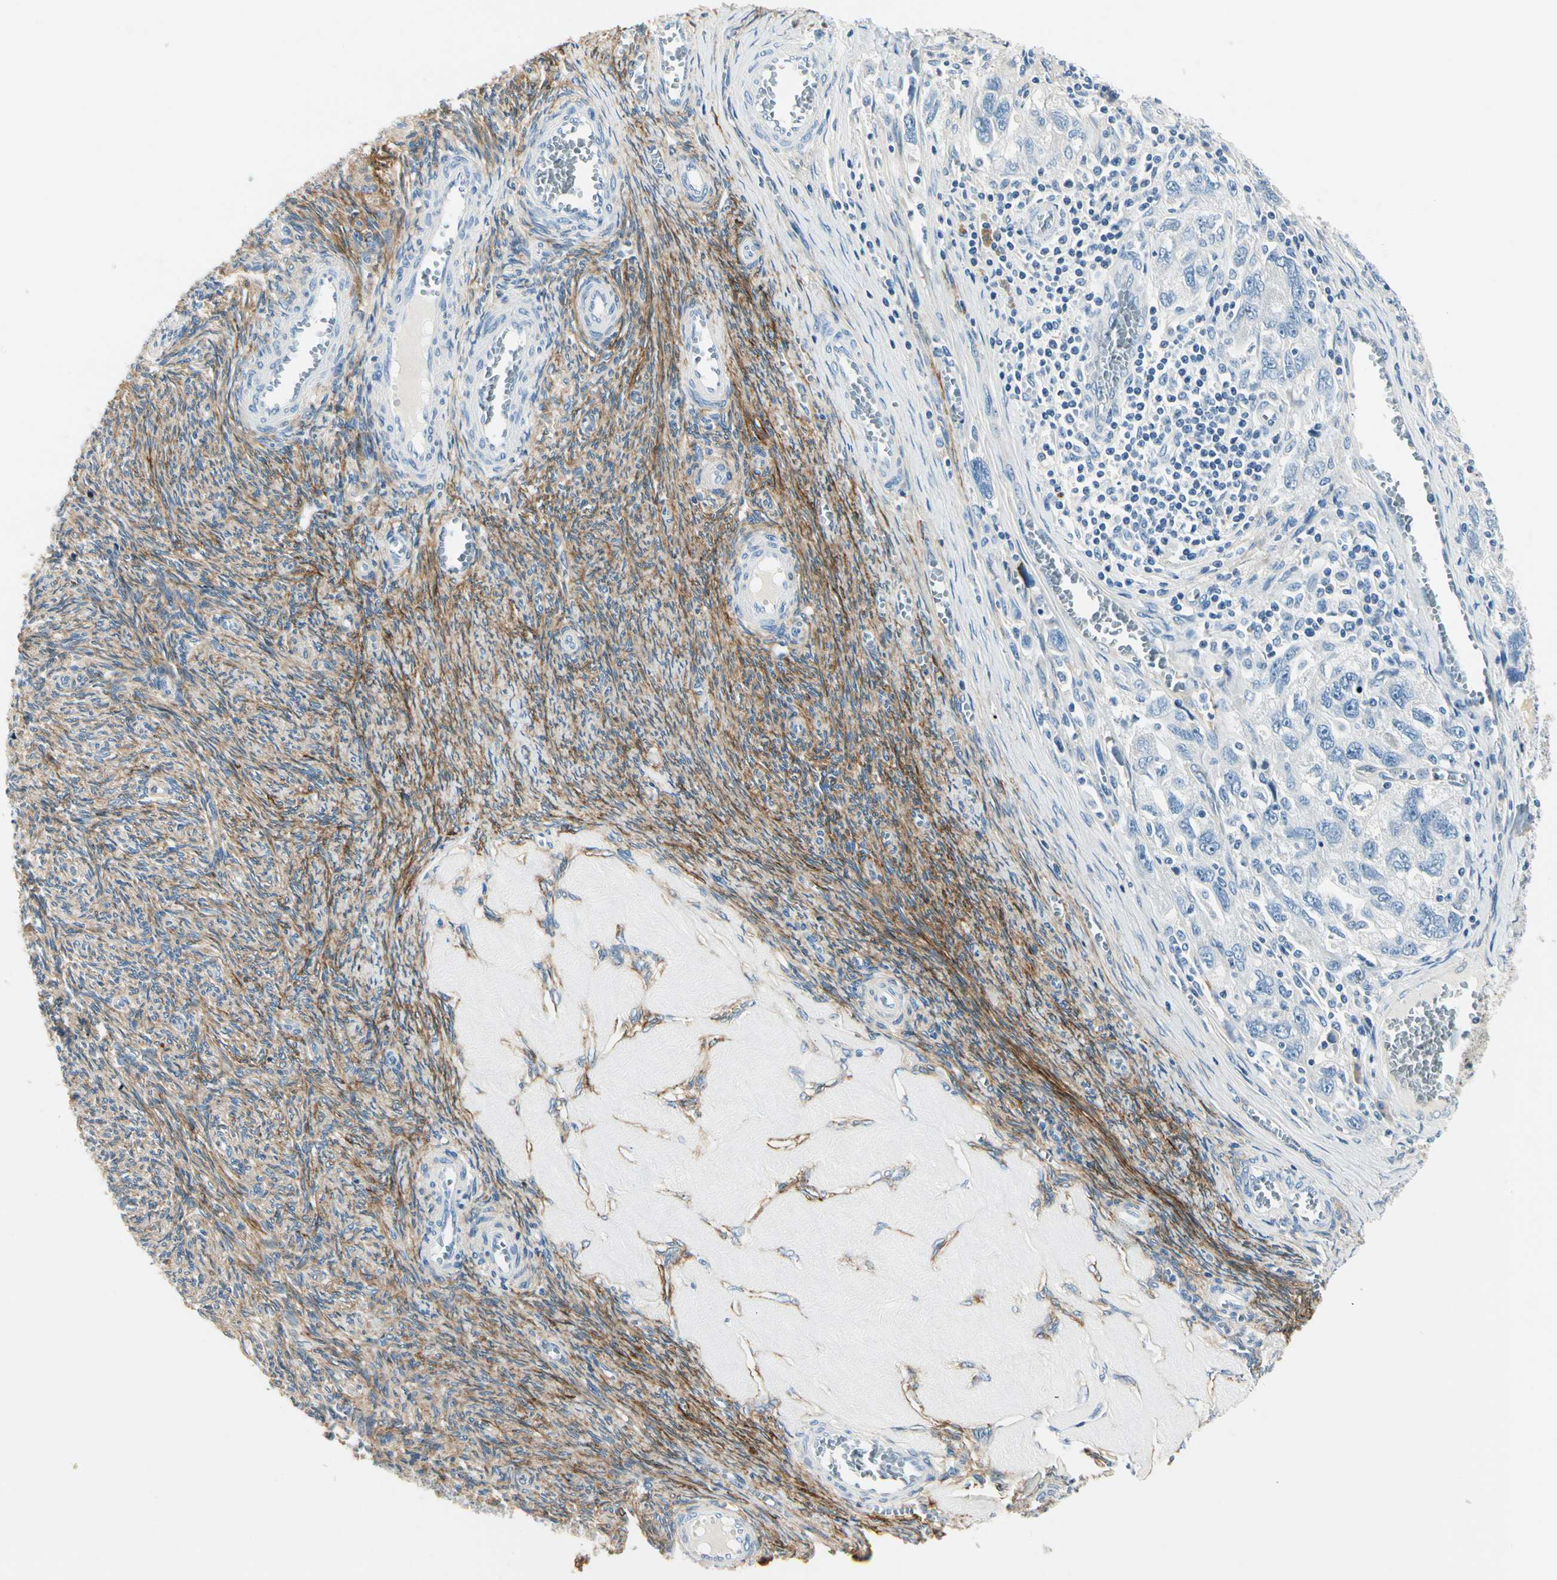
{"staining": {"intensity": "negative", "quantity": "none", "location": "none"}, "tissue": "ovarian cancer", "cell_type": "Tumor cells", "image_type": "cancer", "snomed": [{"axis": "morphology", "description": "Carcinoma, NOS"}, {"axis": "morphology", "description": "Cystadenocarcinoma, serous, NOS"}, {"axis": "topography", "description": "Ovary"}], "caption": "Immunohistochemical staining of human ovarian cancer (carcinoma) demonstrates no significant expression in tumor cells.", "gene": "TGFBR3", "patient": {"sex": "female", "age": 69}}